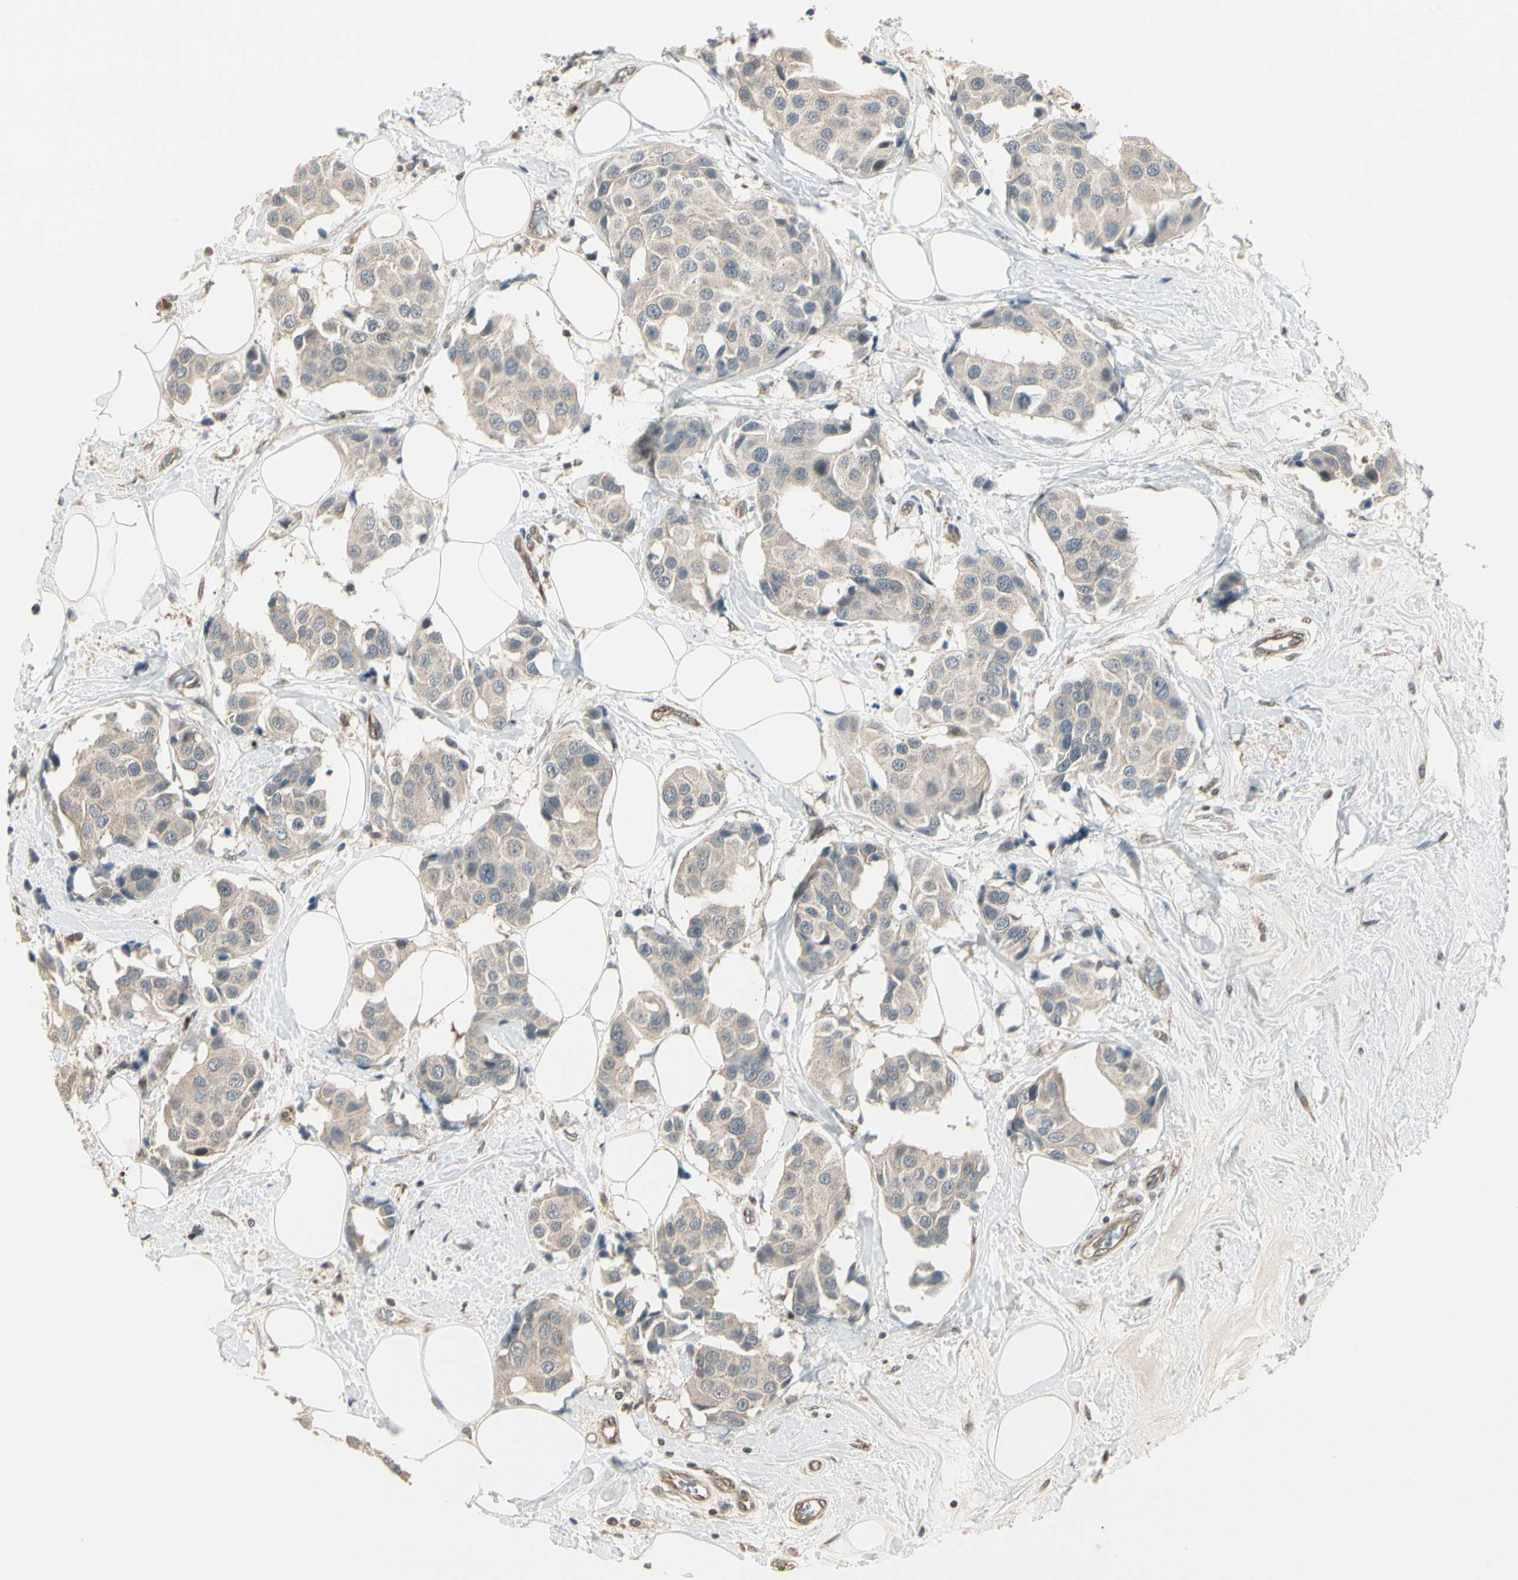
{"staining": {"intensity": "weak", "quantity": ">75%", "location": "cytoplasmic/membranous"}, "tissue": "breast cancer", "cell_type": "Tumor cells", "image_type": "cancer", "snomed": [{"axis": "morphology", "description": "Normal tissue, NOS"}, {"axis": "morphology", "description": "Duct carcinoma"}, {"axis": "topography", "description": "Breast"}], "caption": "IHC staining of invasive ductal carcinoma (breast), which demonstrates low levels of weak cytoplasmic/membranous staining in approximately >75% of tumor cells indicating weak cytoplasmic/membranous protein positivity. The staining was performed using DAB (brown) for protein detection and nuclei were counterstained in hematoxylin (blue).", "gene": "SVBP", "patient": {"sex": "female", "age": 39}}